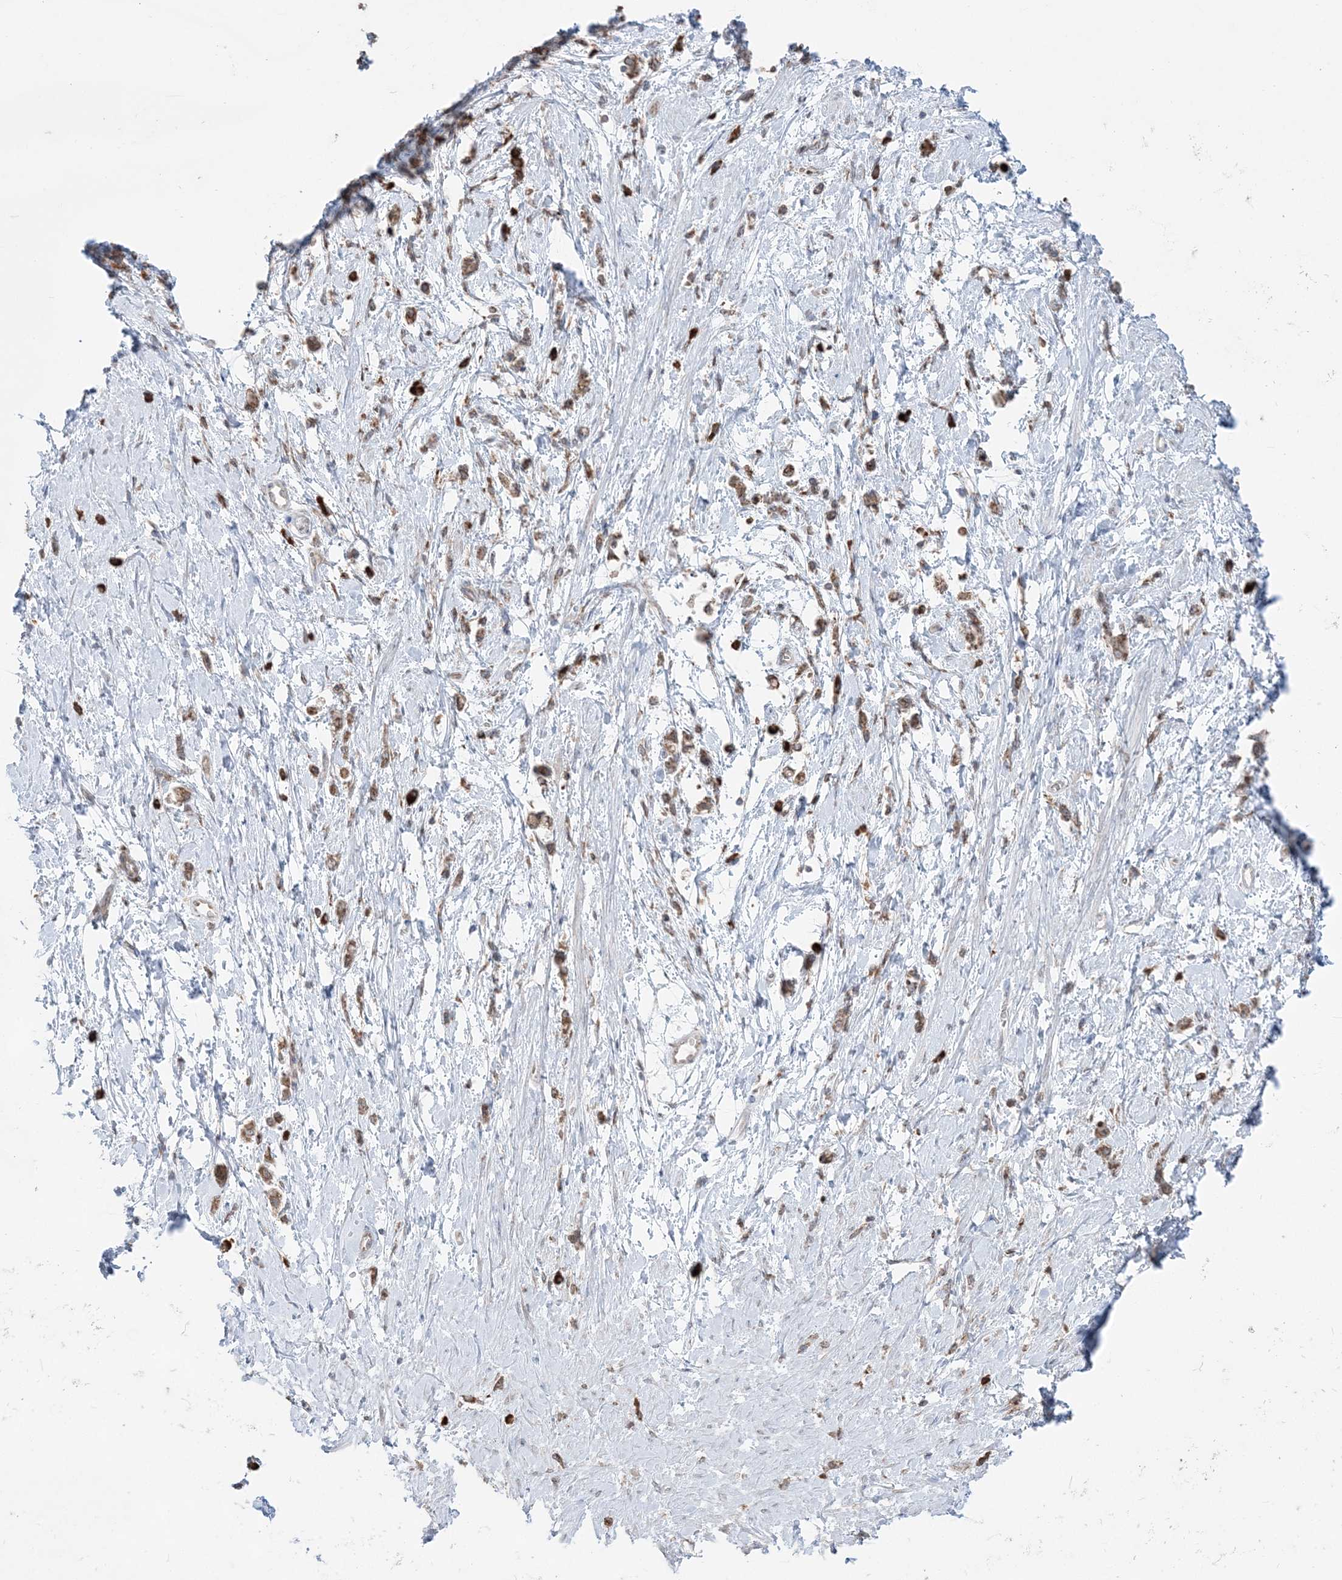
{"staining": {"intensity": "strong", "quantity": ">75%", "location": "cytoplasmic/membranous"}, "tissue": "stomach cancer", "cell_type": "Tumor cells", "image_type": "cancer", "snomed": [{"axis": "morphology", "description": "Adenocarcinoma, NOS"}, {"axis": "topography", "description": "Stomach"}], "caption": "Brown immunohistochemical staining in stomach cancer (adenocarcinoma) exhibits strong cytoplasmic/membranous staining in about >75% of tumor cells.", "gene": "TMED10", "patient": {"sex": "female", "age": 60}}